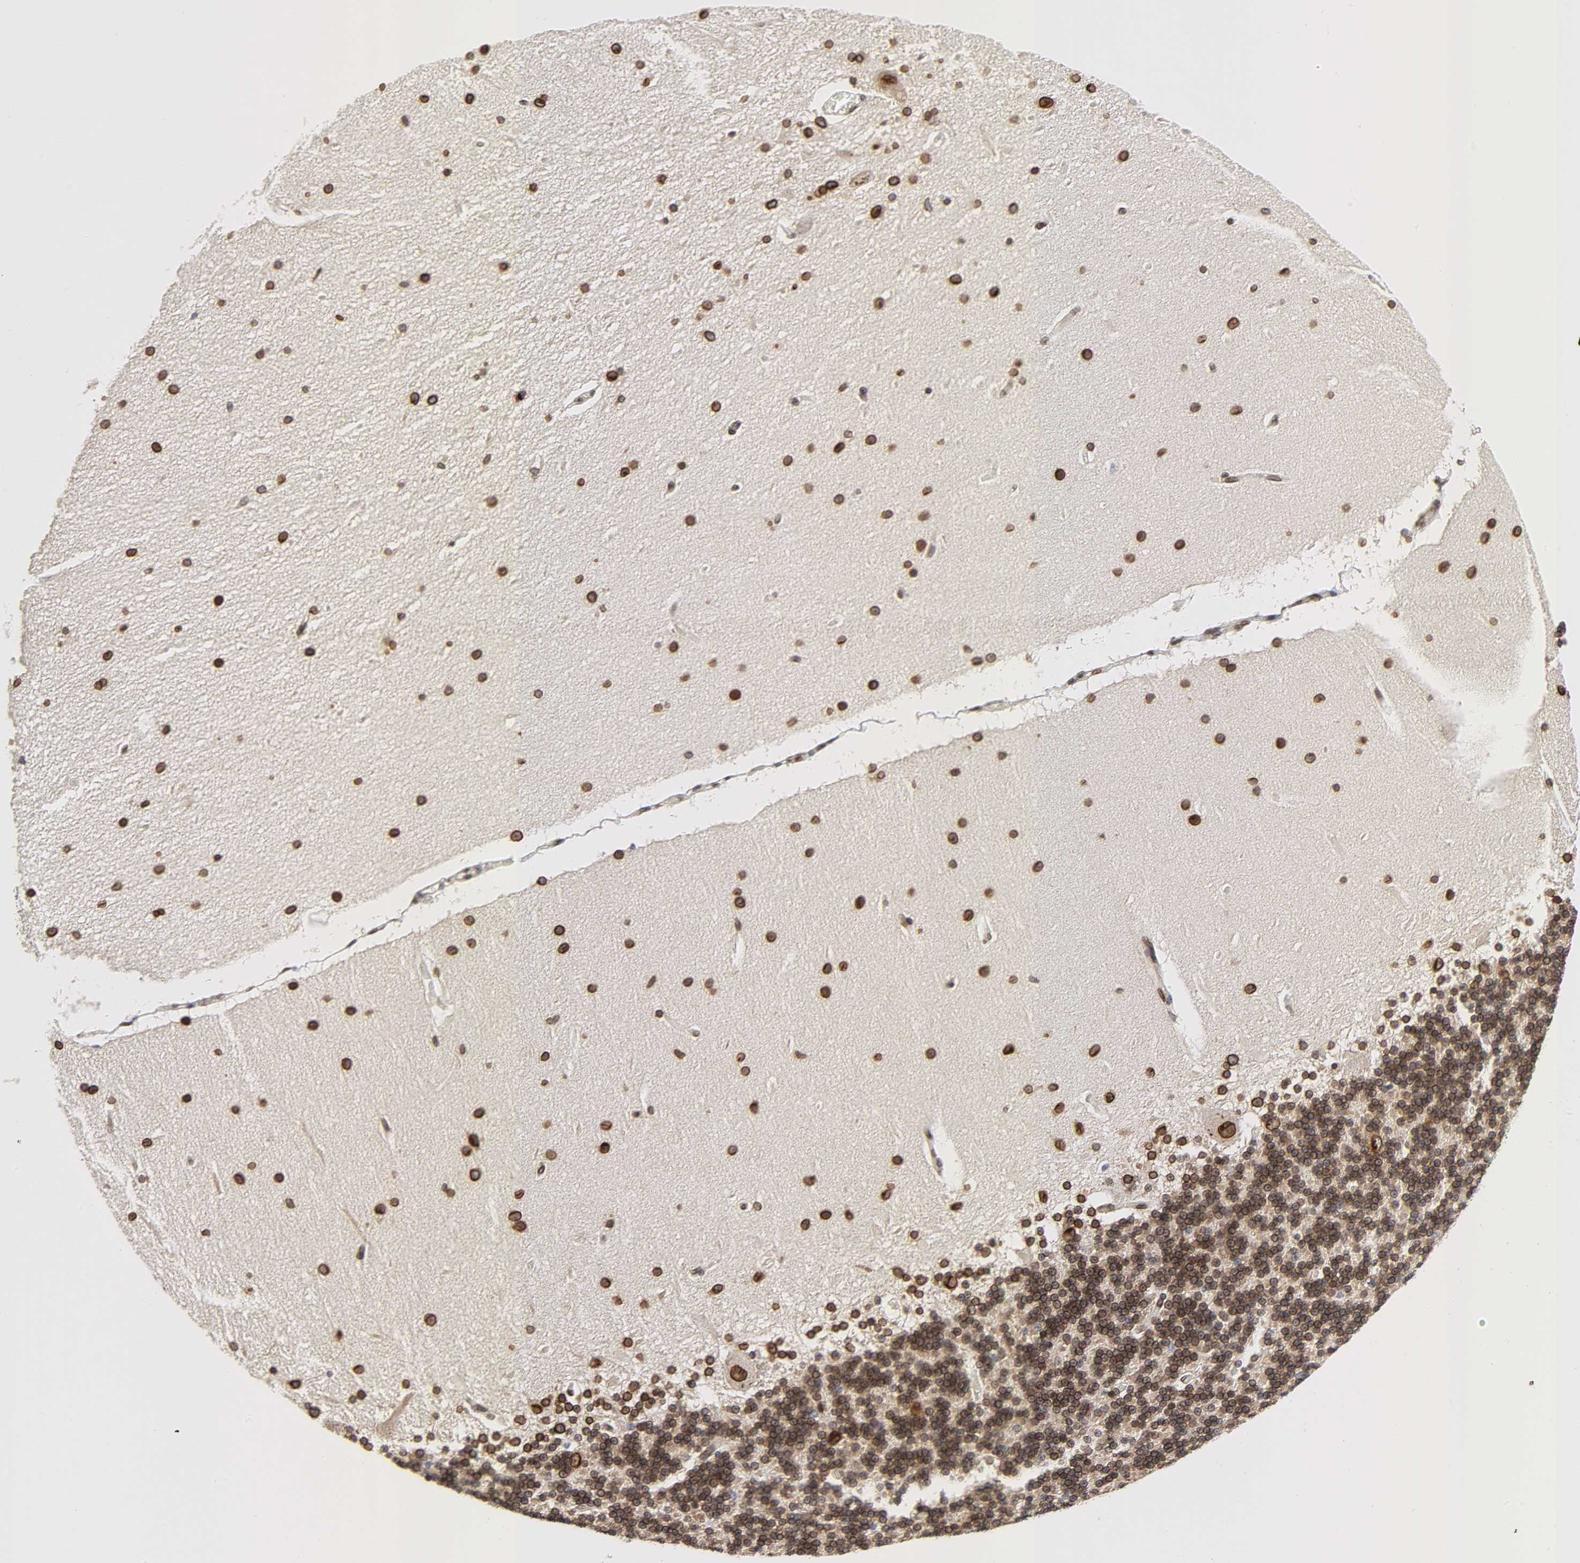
{"staining": {"intensity": "strong", "quantity": ">75%", "location": "cytoplasmic/membranous,nuclear"}, "tissue": "cerebellum", "cell_type": "Cells in granular layer", "image_type": "normal", "snomed": [{"axis": "morphology", "description": "Normal tissue, NOS"}, {"axis": "topography", "description": "Cerebellum"}], "caption": "Protein expression analysis of normal cerebellum displays strong cytoplasmic/membranous,nuclear expression in about >75% of cells in granular layer.", "gene": "RANGAP1", "patient": {"sex": "female", "age": 54}}